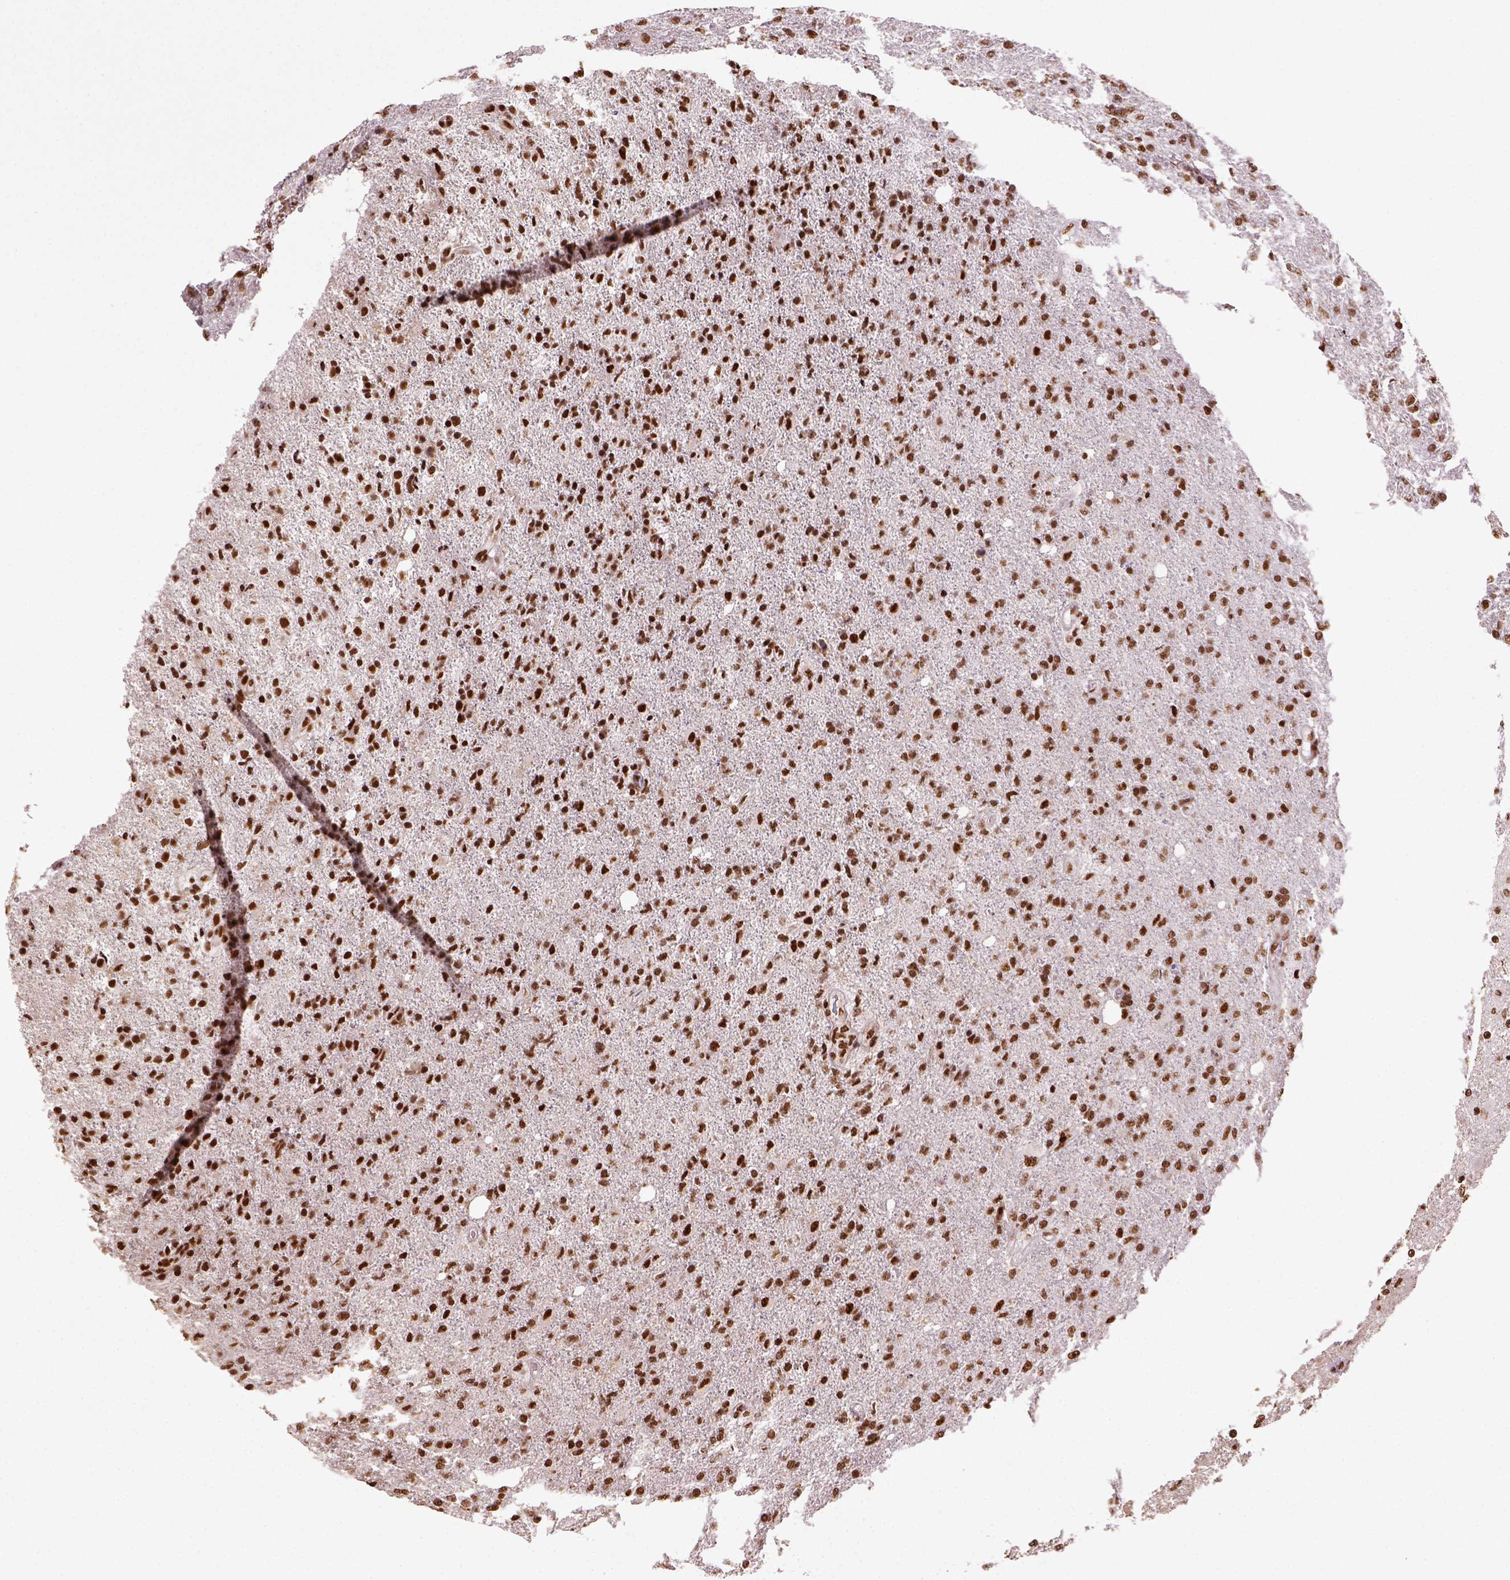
{"staining": {"intensity": "strong", "quantity": ">75%", "location": "nuclear"}, "tissue": "glioma", "cell_type": "Tumor cells", "image_type": "cancer", "snomed": [{"axis": "morphology", "description": "Glioma, malignant, High grade"}, {"axis": "topography", "description": "Cerebral cortex"}], "caption": "Protein expression analysis of human glioma reveals strong nuclear positivity in approximately >75% of tumor cells. The staining is performed using DAB brown chromogen to label protein expression. The nuclei are counter-stained blue using hematoxylin.", "gene": "CCAR1", "patient": {"sex": "male", "age": 70}}